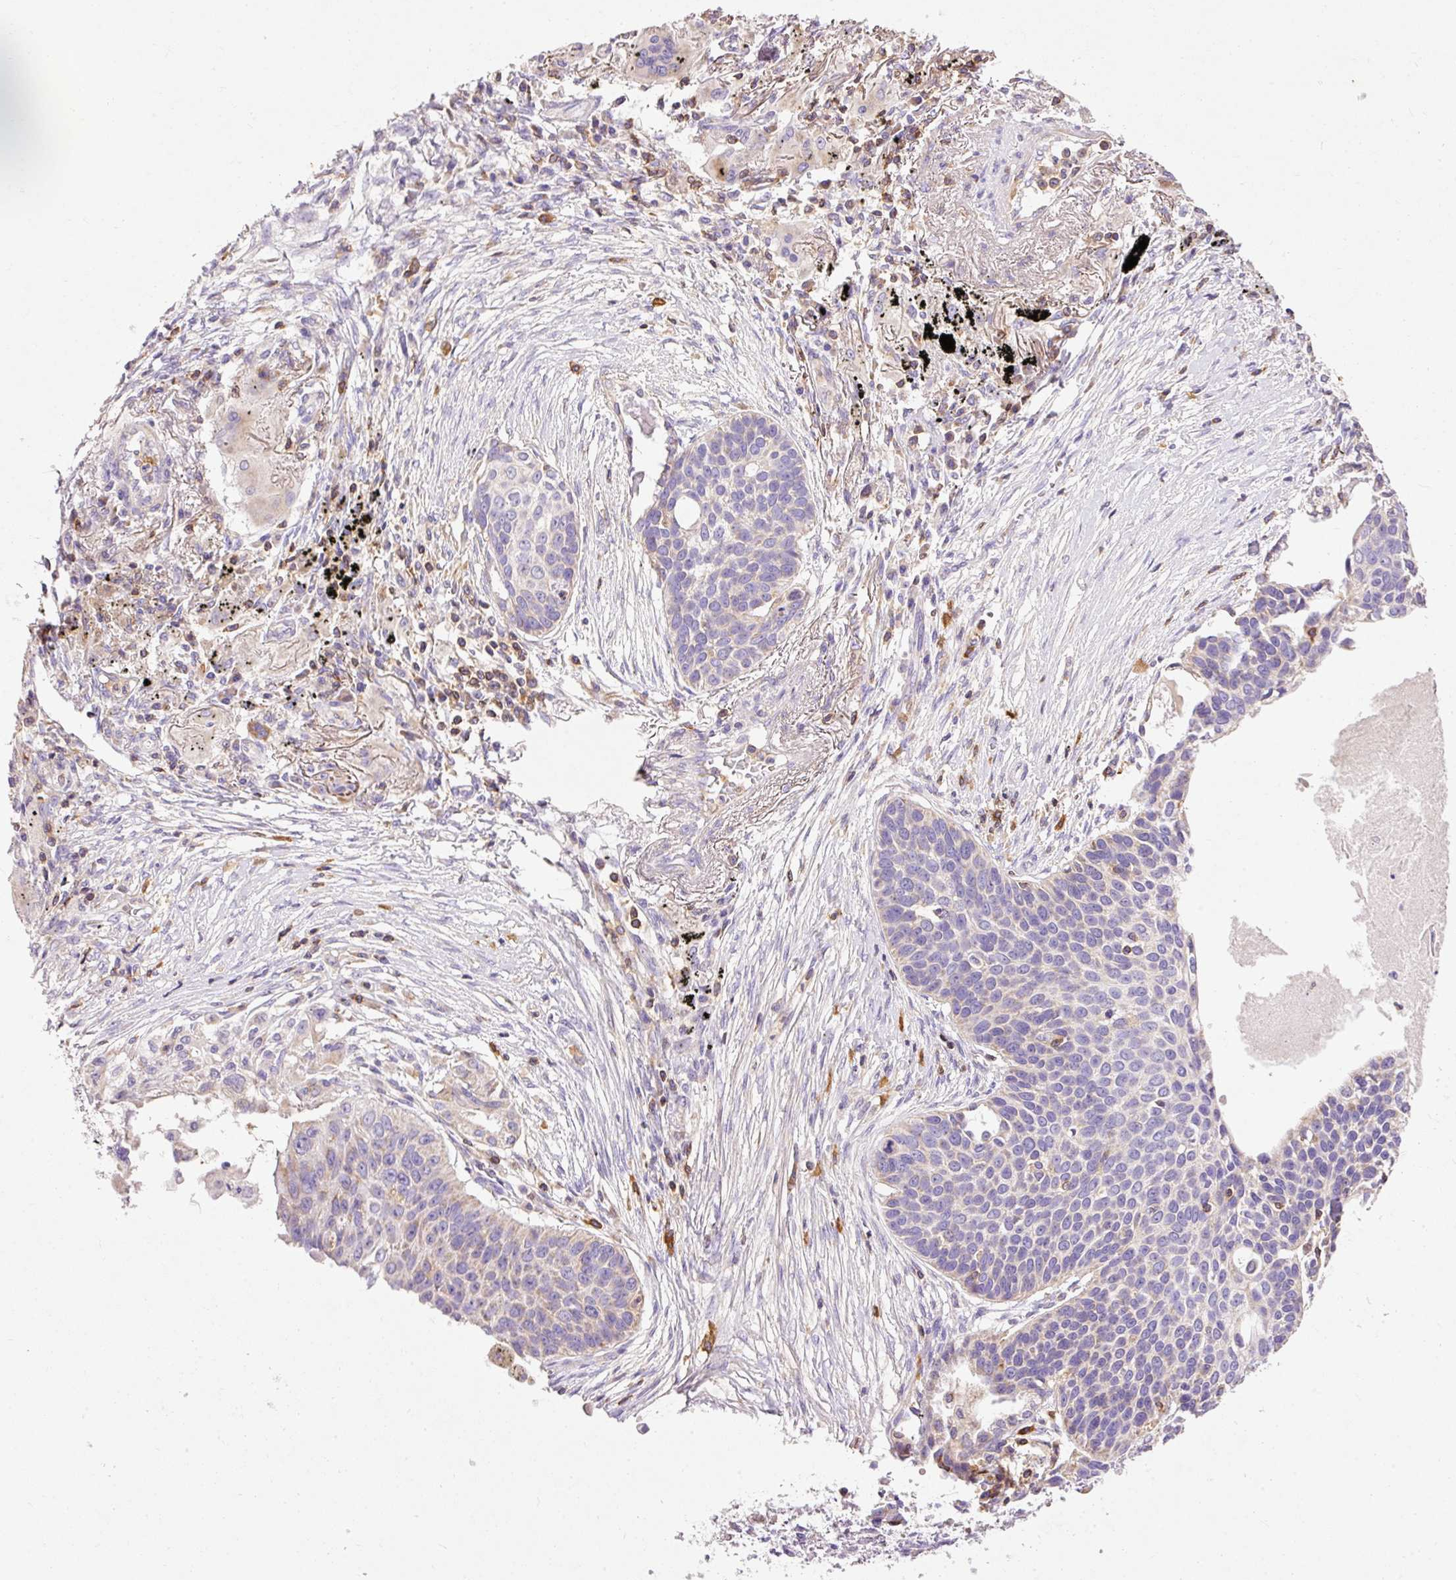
{"staining": {"intensity": "negative", "quantity": "none", "location": "none"}, "tissue": "lung cancer", "cell_type": "Tumor cells", "image_type": "cancer", "snomed": [{"axis": "morphology", "description": "Squamous cell carcinoma, NOS"}, {"axis": "topography", "description": "Lung"}], "caption": "A histopathology image of lung squamous cell carcinoma stained for a protein displays no brown staining in tumor cells.", "gene": "IMMT", "patient": {"sex": "male", "age": 71}}